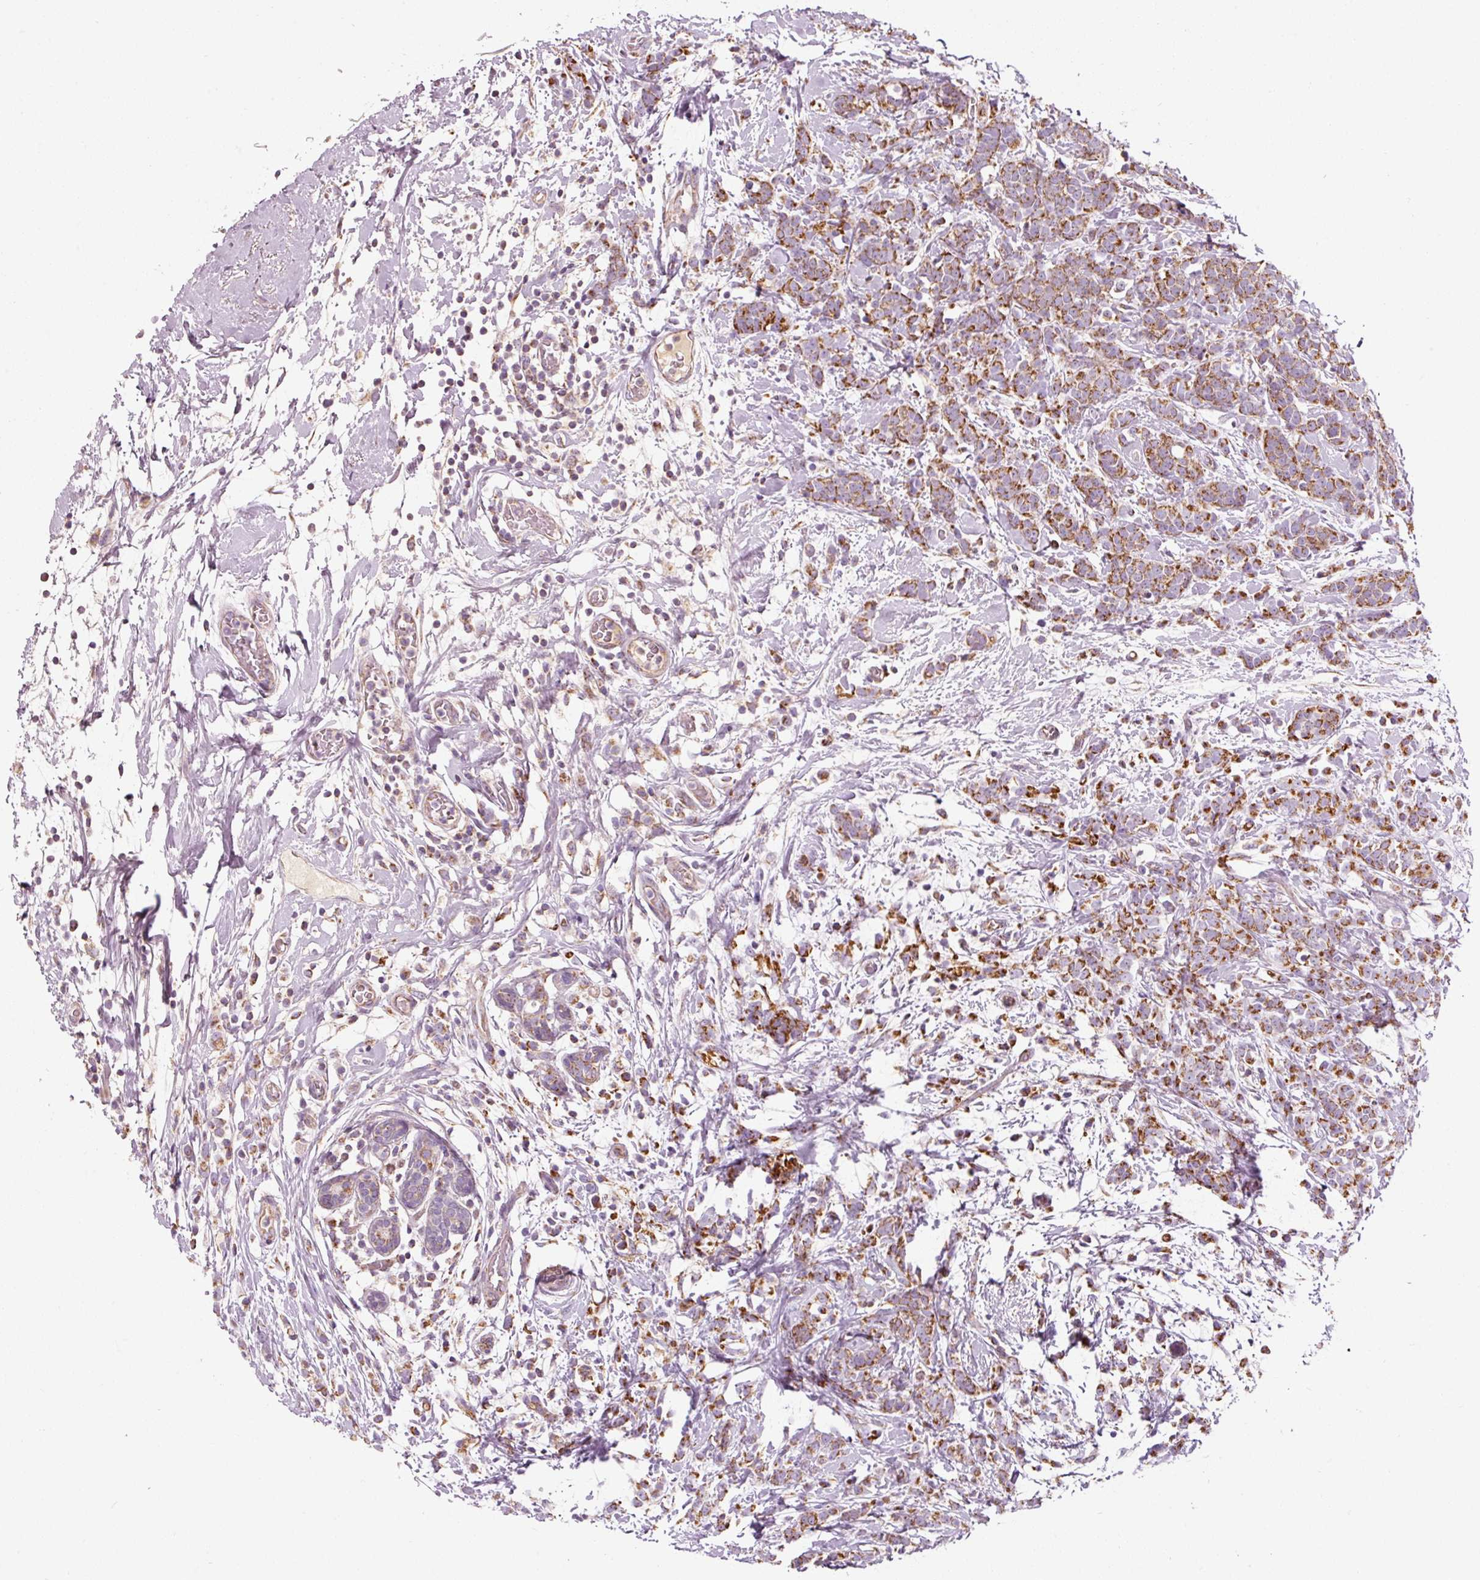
{"staining": {"intensity": "moderate", "quantity": ">75%", "location": "cytoplasmic/membranous"}, "tissue": "breast cancer", "cell_type": "Tumor cells", "image_type": "cancer", "snomed": [{"axis": "morphology", "description": "Lobular carcinoma"}, {"axis": "topography", "description": "Breast"}], "caption": "There is medium levels of moderate cytoplasmic/membranous positivity in tumor cells of breast cancer (lobular carcinoma), as demonstrated by immunohistochemical staining (brown color).", "gene": "NDUFB4", "patient": {"sex": "female", "age": 58}}